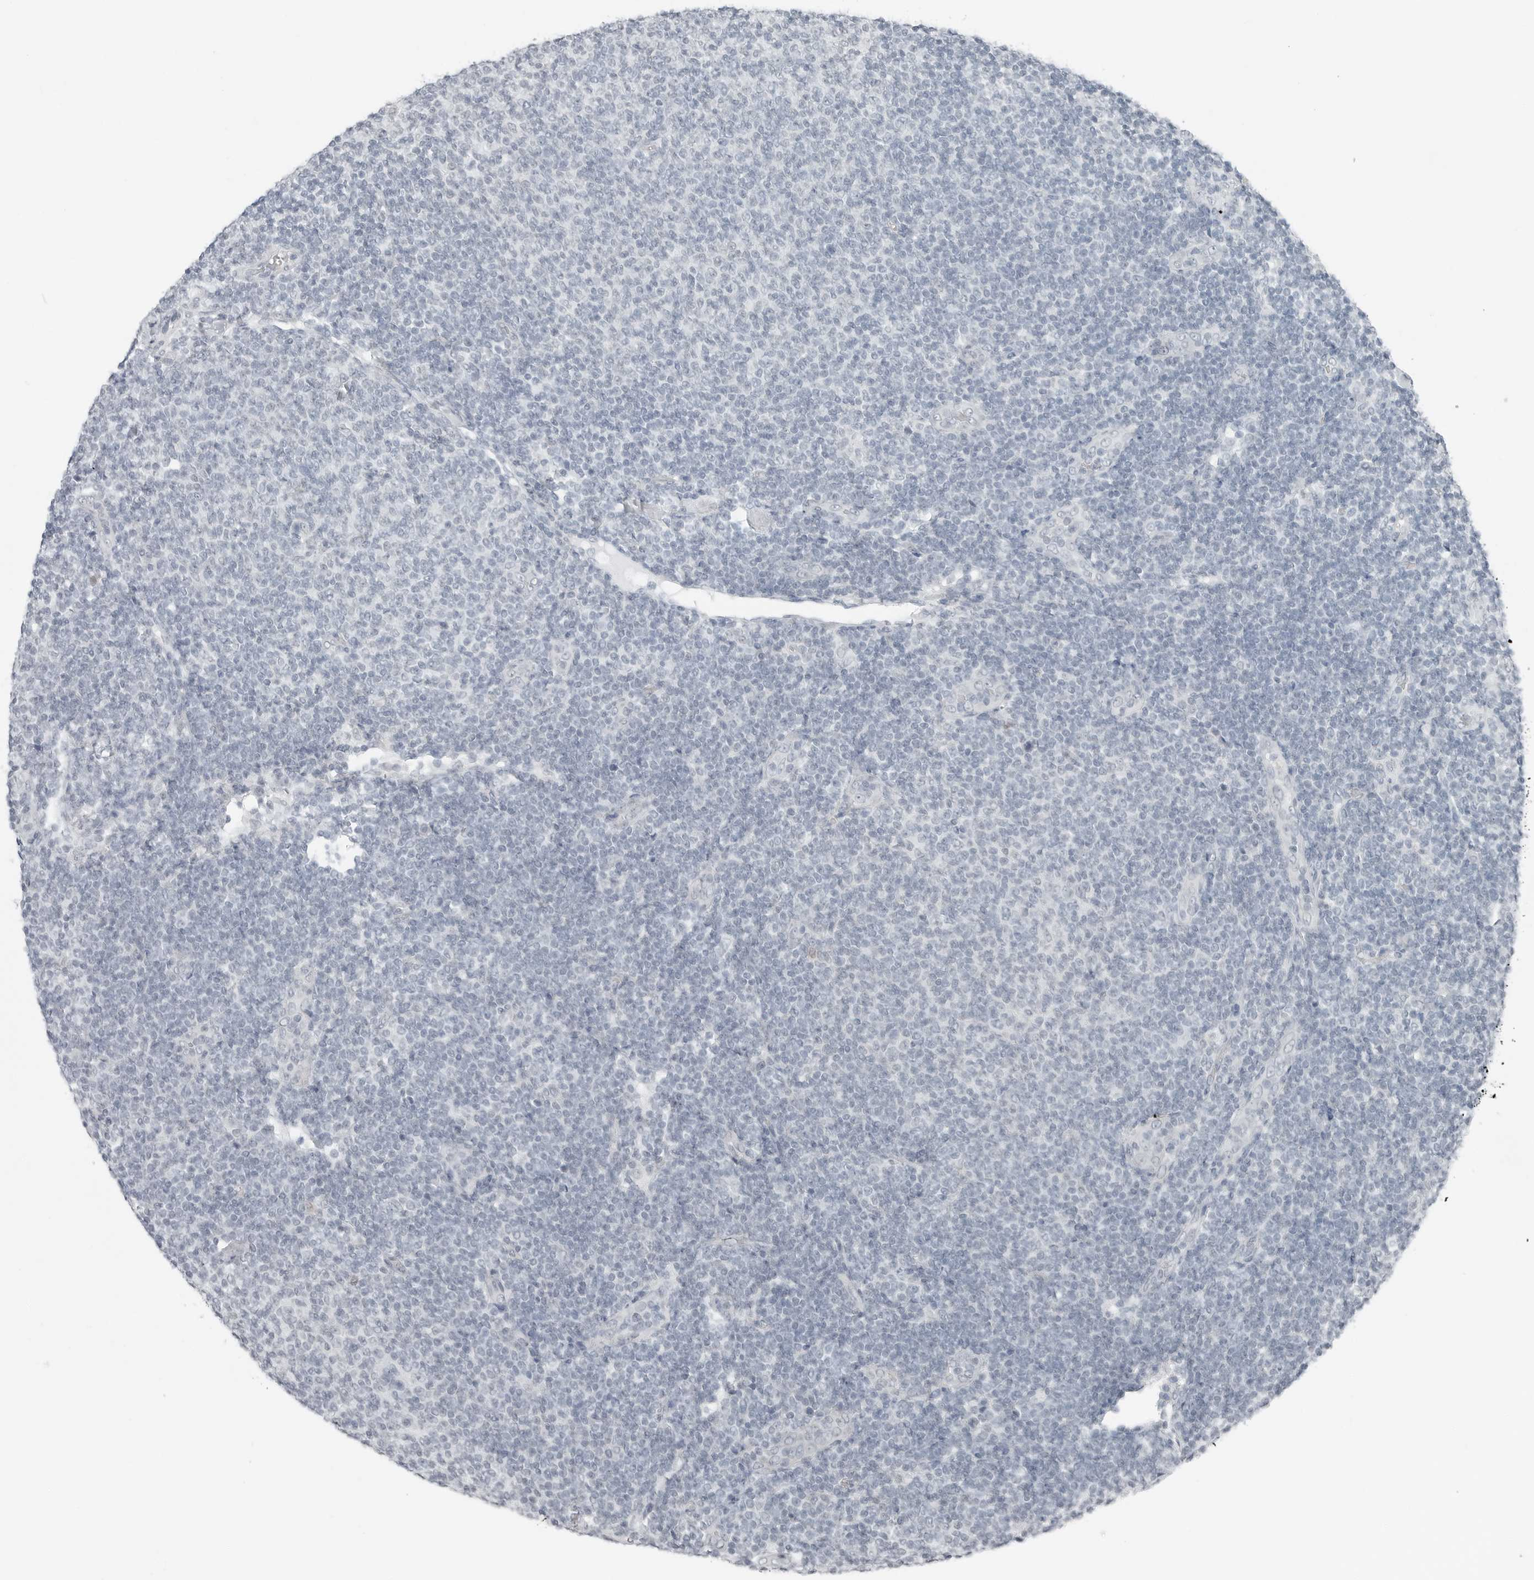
{"staining": {"intensity": "negative", "quantity": "none", "location": "none"}, "tissue": "lymphoma", "cell_type": "Tumor cells", "image_type": "cancer", "snomed": [{"axis": "morphology", "description": "Malignant lymphoma, non-Hodgkin's type, Low grade"}, {"axis": "topography", "description": "Lymph node"}], "caption": "Protein analysis of malignant lymphoma, non-Hodgkin's type (low-grade) displays no significant expression in tumor cells. The staining was performed using DAB (3,3'-diaminobenzidine) to visualize the protein expression in brown, while the nuclei were stained in blue with hematoxylin (Magnification: 20x).", "gene": "XIRP1", "patient": {"sex": "male", "age": 66}}